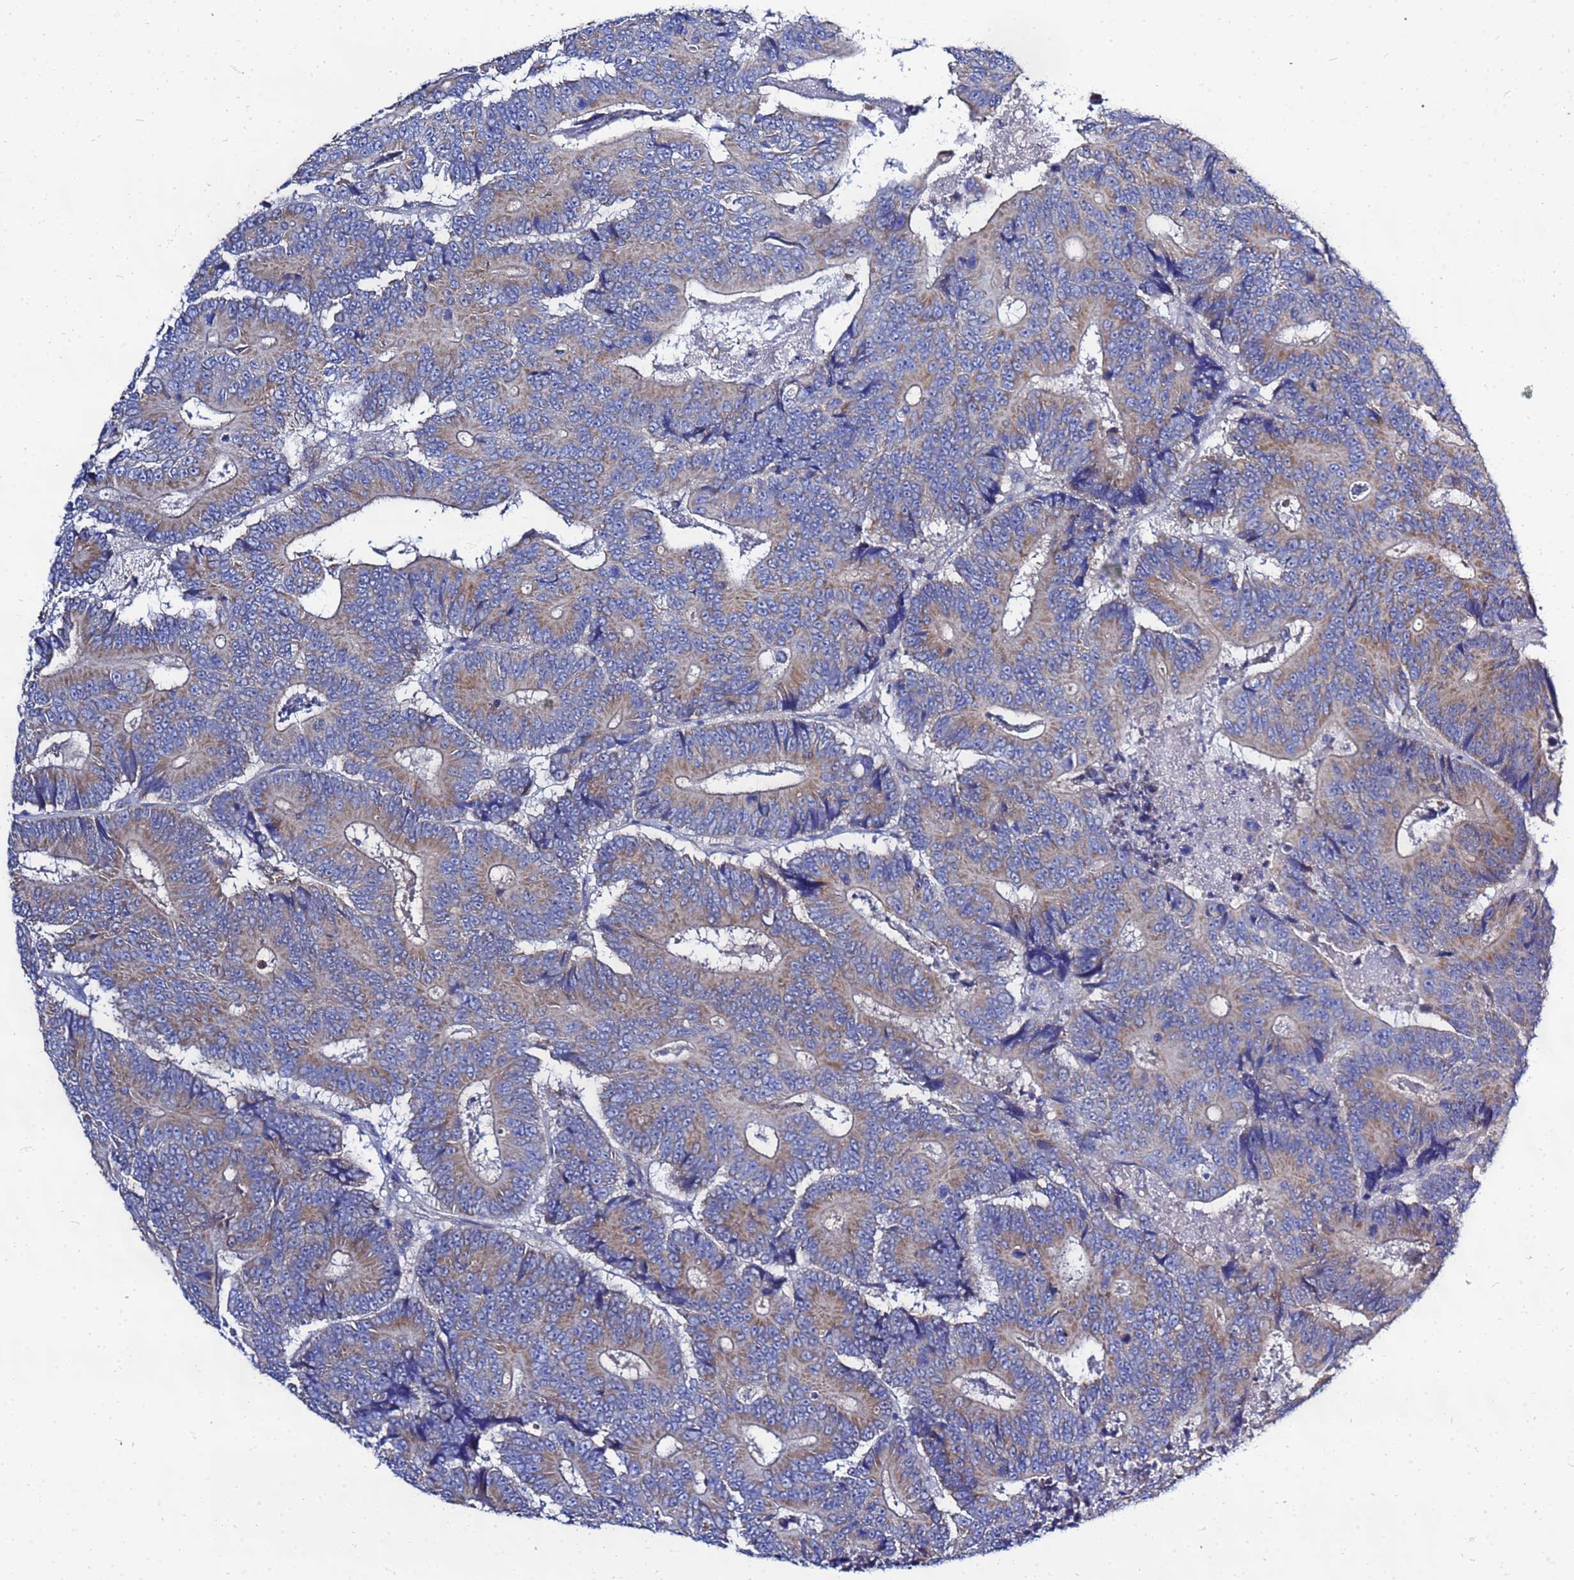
{"staining": {"intensity": "weak", "quantity": "25%-75%", "location": "cytoplasmic/membranous"}, "tissue": "colorectal cancer", "cell_type": "Tumor cells", "image_type": "cancer", "snomed": [{"axis": "morphology", "description": "Adenocarcinoma, NOS"}, {"axis": "topography", "description": "Colon"}], "caption": "Colorectal adenocarcinoma tissue exhibits weak cytoplasmic/membranous staining in about 25%-75% of tumor cells (DAB (3,3'-diaminobenzidine) IHC, brown staining for protein, blue staining for nuclei).", "gene": "FAHD2A", "patient": {"sex": "male", "age": 83}}